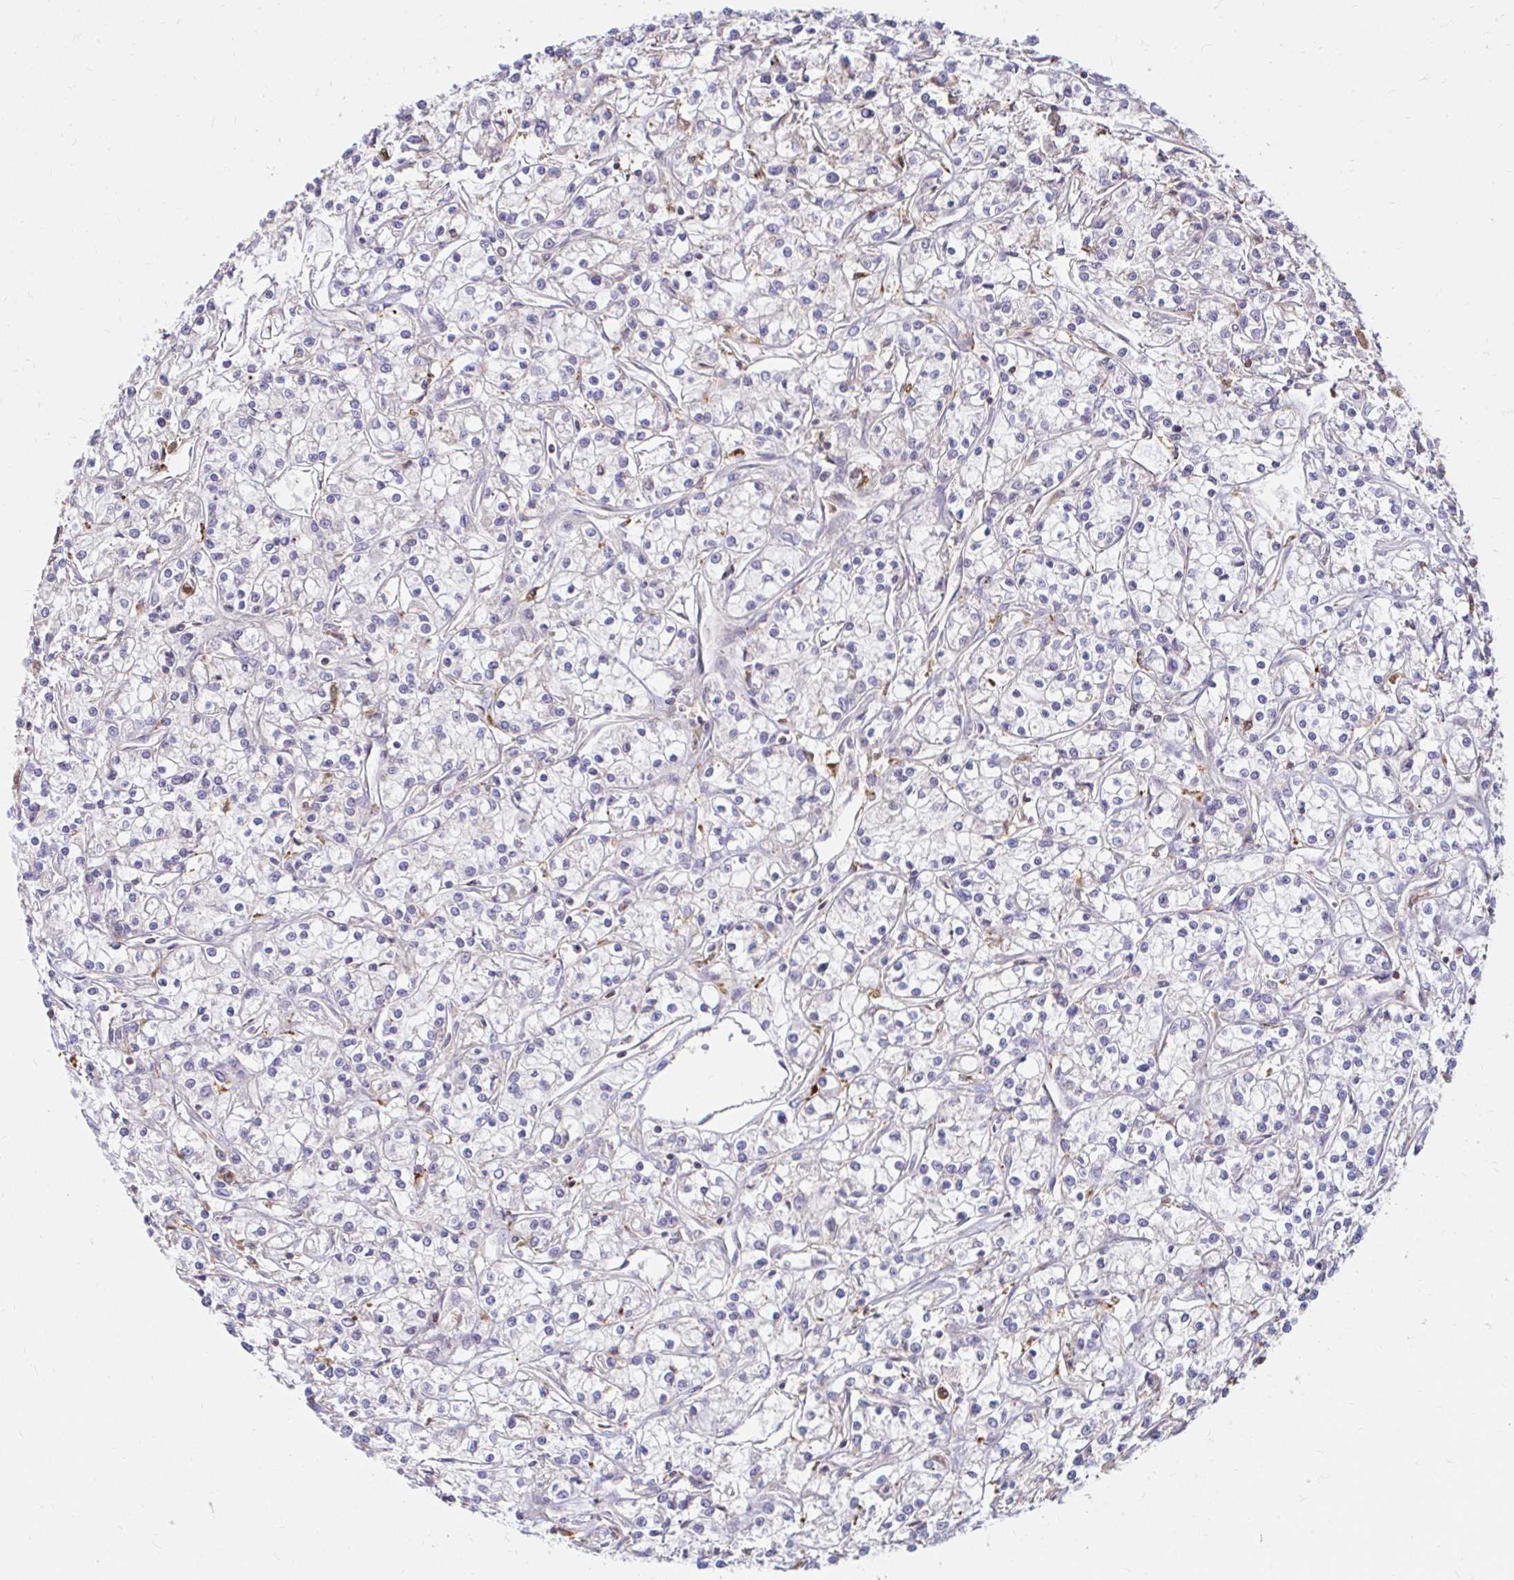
{"staining": {"intensity": "negative", "quantity": "none", "location": "none"}, "tissue": "renal cancer", "cell_type": "Tumor cells", "image_type": "cancer", "snomed": [{"axis": "morphology", "description": "Adenocarcinoma, NOS"}, {"axis": "topography", "description": "Kidney"}], "caption": "Protein analysis of renal cancer (adenocarcinoma) exhibits no significant expression in tumor cells.", "gene": "PYCARD", "patient": {"sex": "female", "age": 59}}